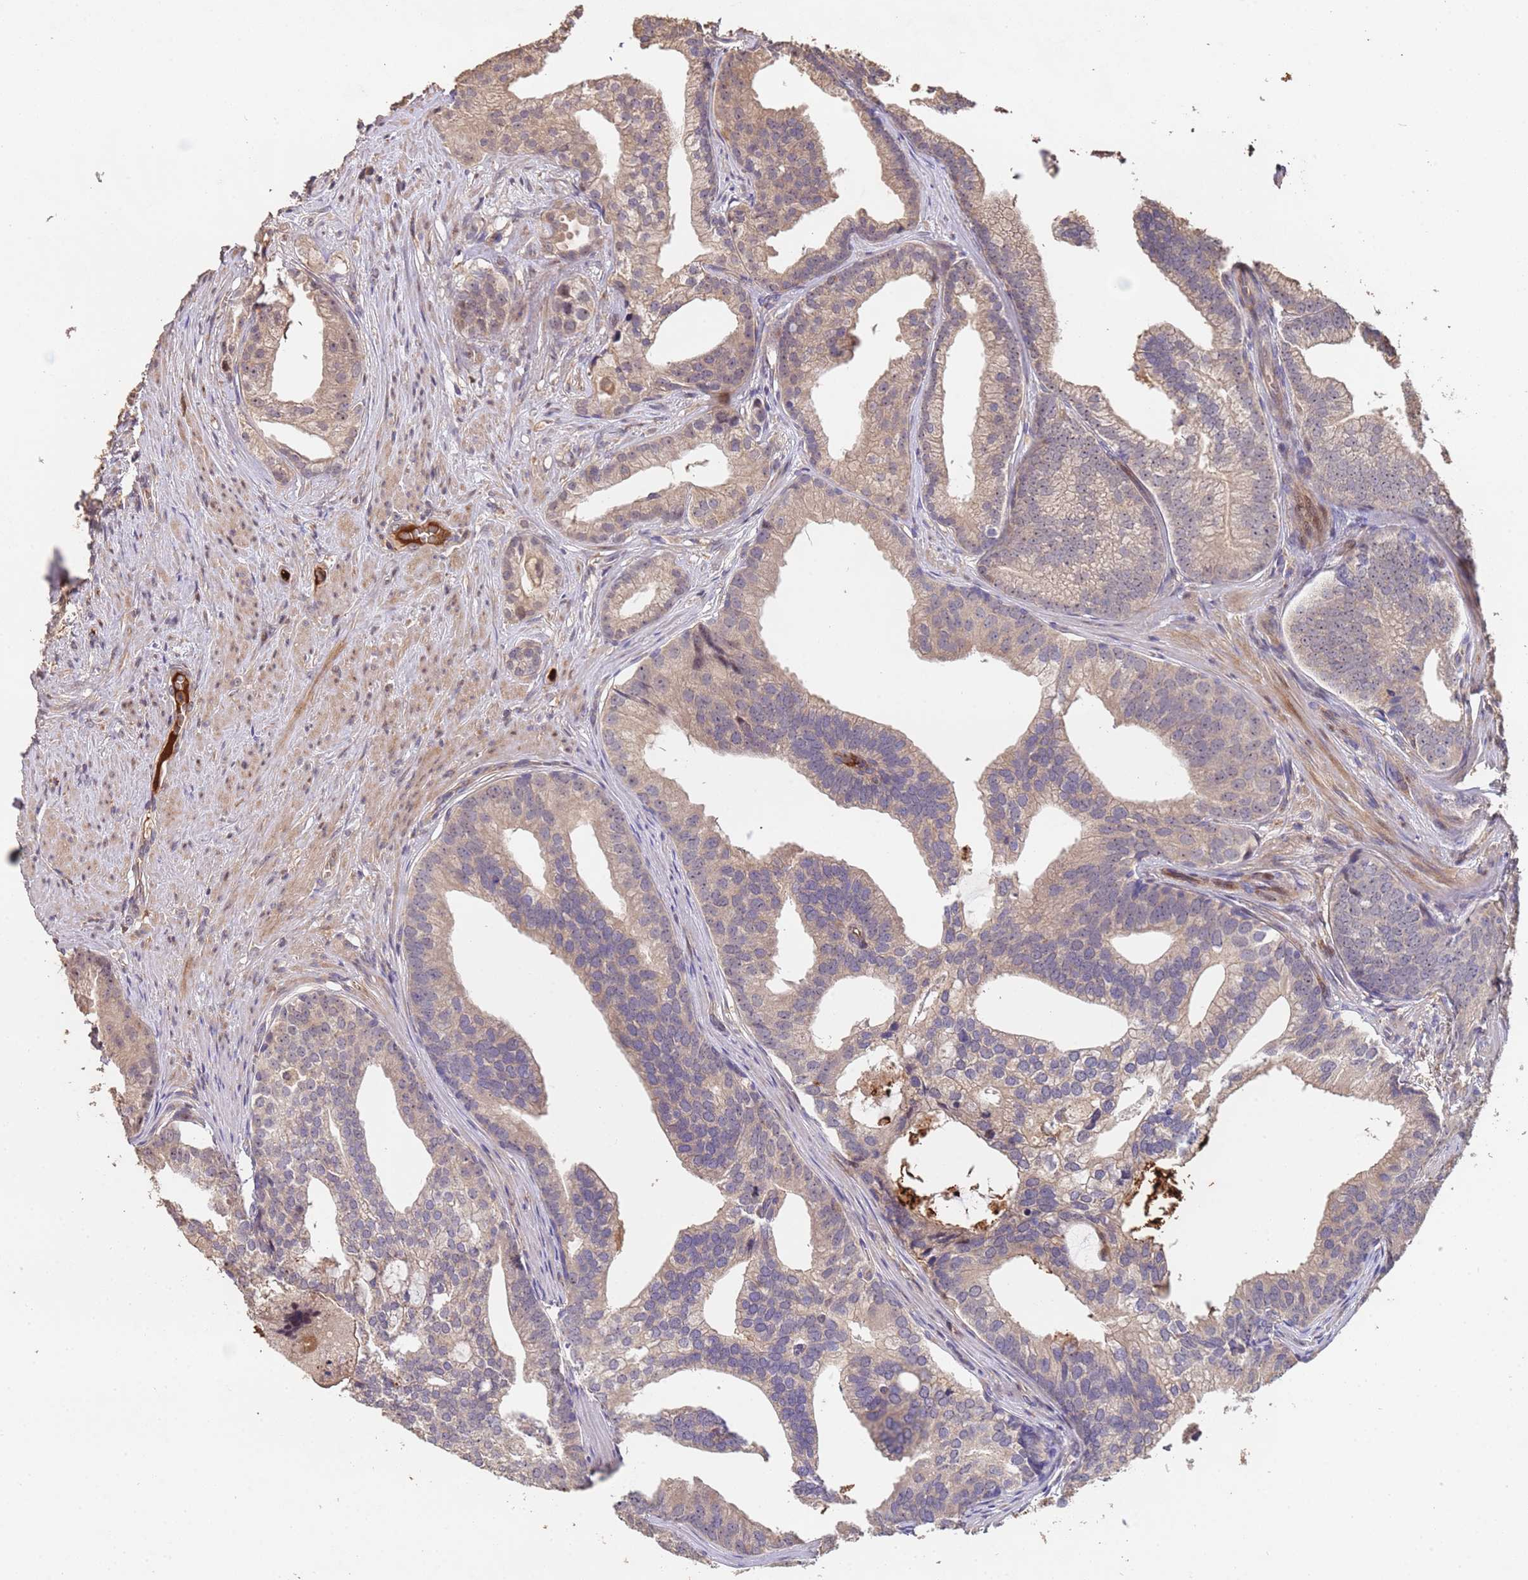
{"staining": {"intensity": "weak", "quantity": "25%-75%", "location": "cytoplasmic/membranous,nuclear"}, "tissue": "prostate cancer", "cell_type": "Tumor cells", "image_type": "cancer", "snomed": [{"axis": "morphology", "description": "Adenocarcinoma, Low grade"}, {"axis": "topography", "description": "Prostate"}], "caption": "Immunohistochemical staining of human prostate cancer shows low levels of weak cytoplasmic/membranous and nuclear positivity in about 25%-75% of tumor cells. (Stains: DAB in brown, nuclei in blue, Microscopy: brightfield microscopy at high magnification).", "gene": "CCDC184", "patient": {"sex": "male", "age": 71}}